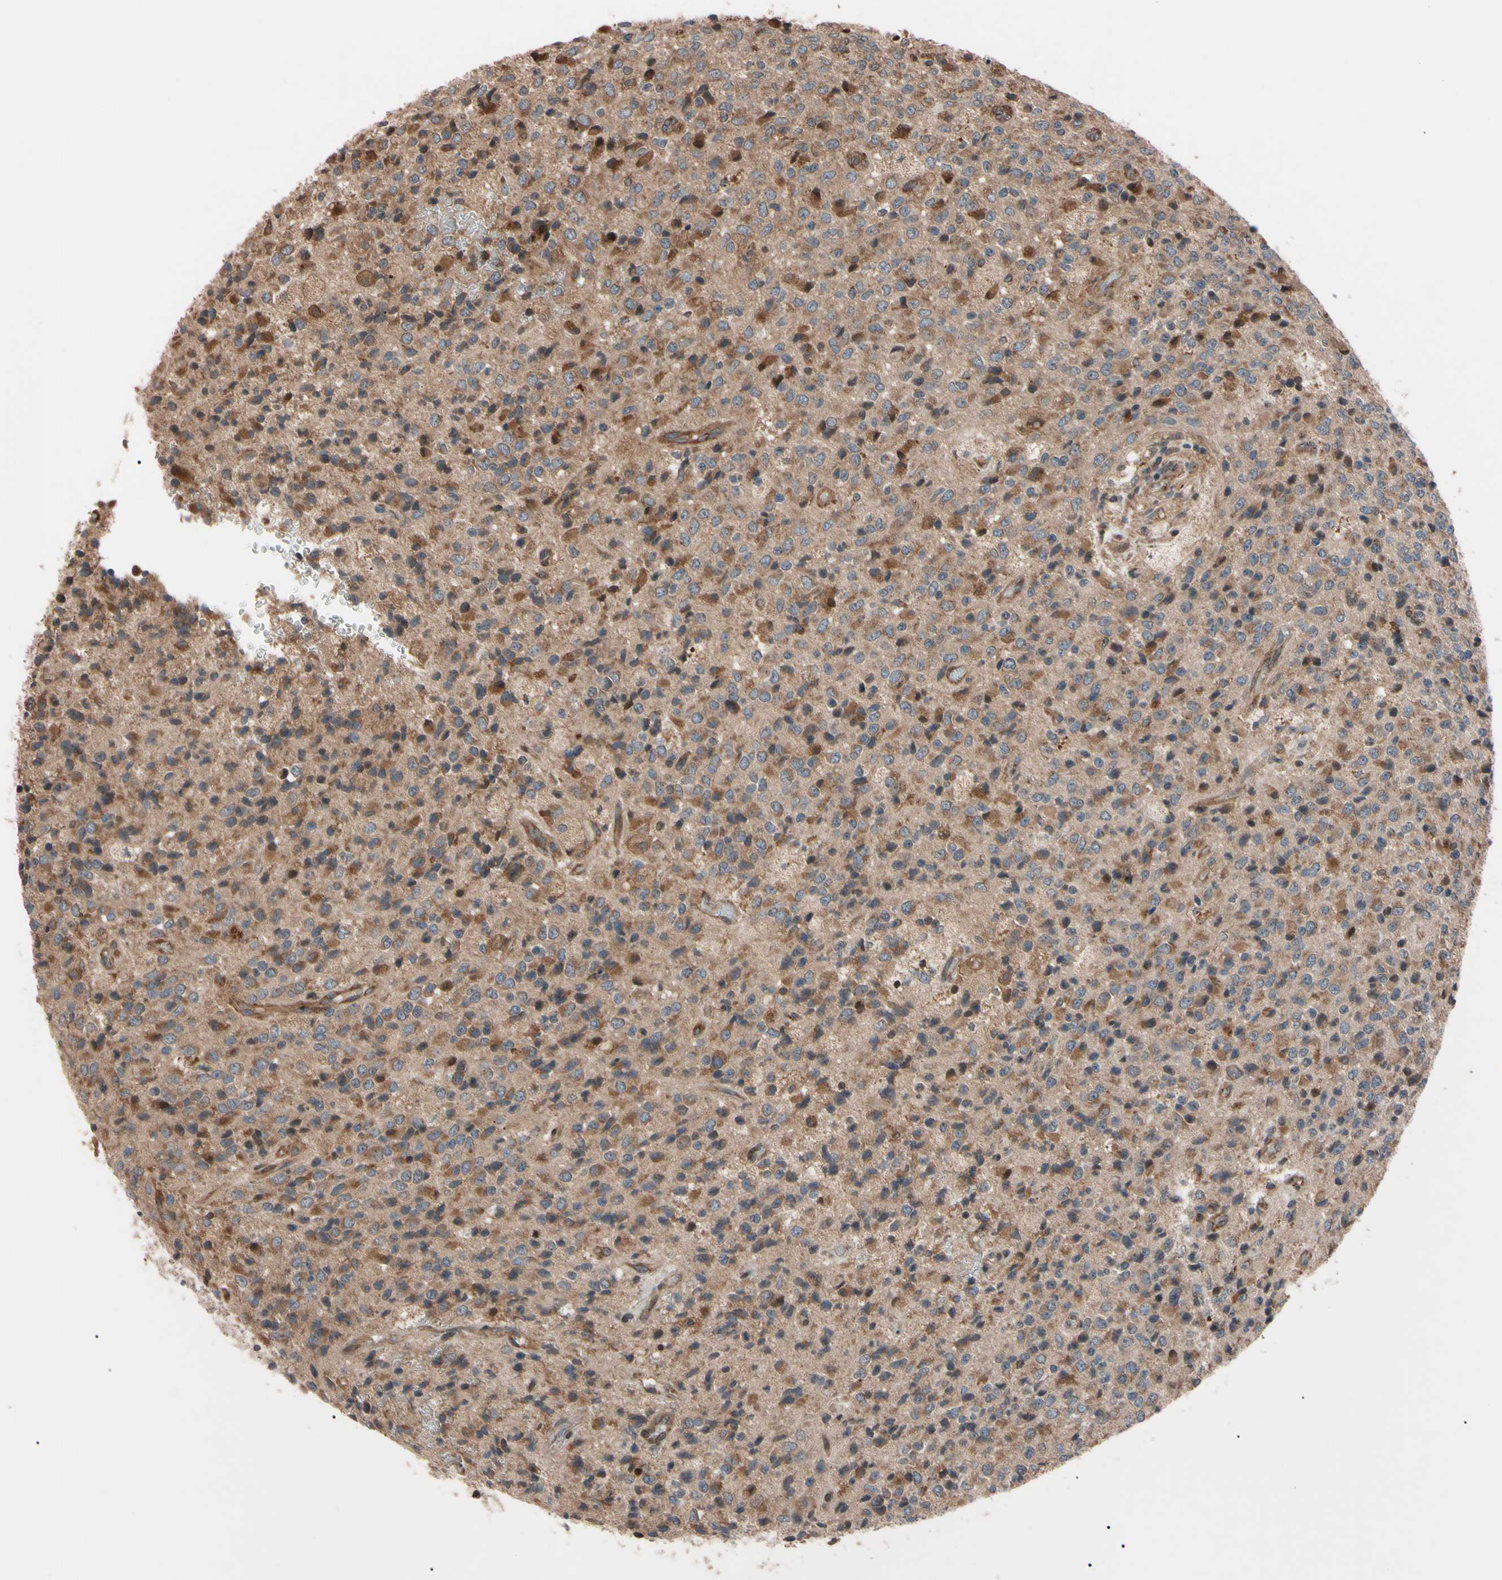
{"staining": {"intensity": "moderate", "quantity": ">75%", "location": "cytoplasmic/membranous"}, "tissue": "glioma", "cell_type": "Tumor cells", "image_type": "cancer", "snomed": [{"axis": "morphology", "description": "Glioma, malignant, High grade"}, {"axis": "topography", "description": "pancreas cauda"}], "caption": "An immunohistochemistry (IHC) micrograph of tumor tissue is shown. Protein staining in brown labels moderate cytoplasmic/membranous positivity in malignant high-grade glioma within tumor cells.", "gene": "GUCY1B1", "patient": {"sex": "male", "age": 60}}